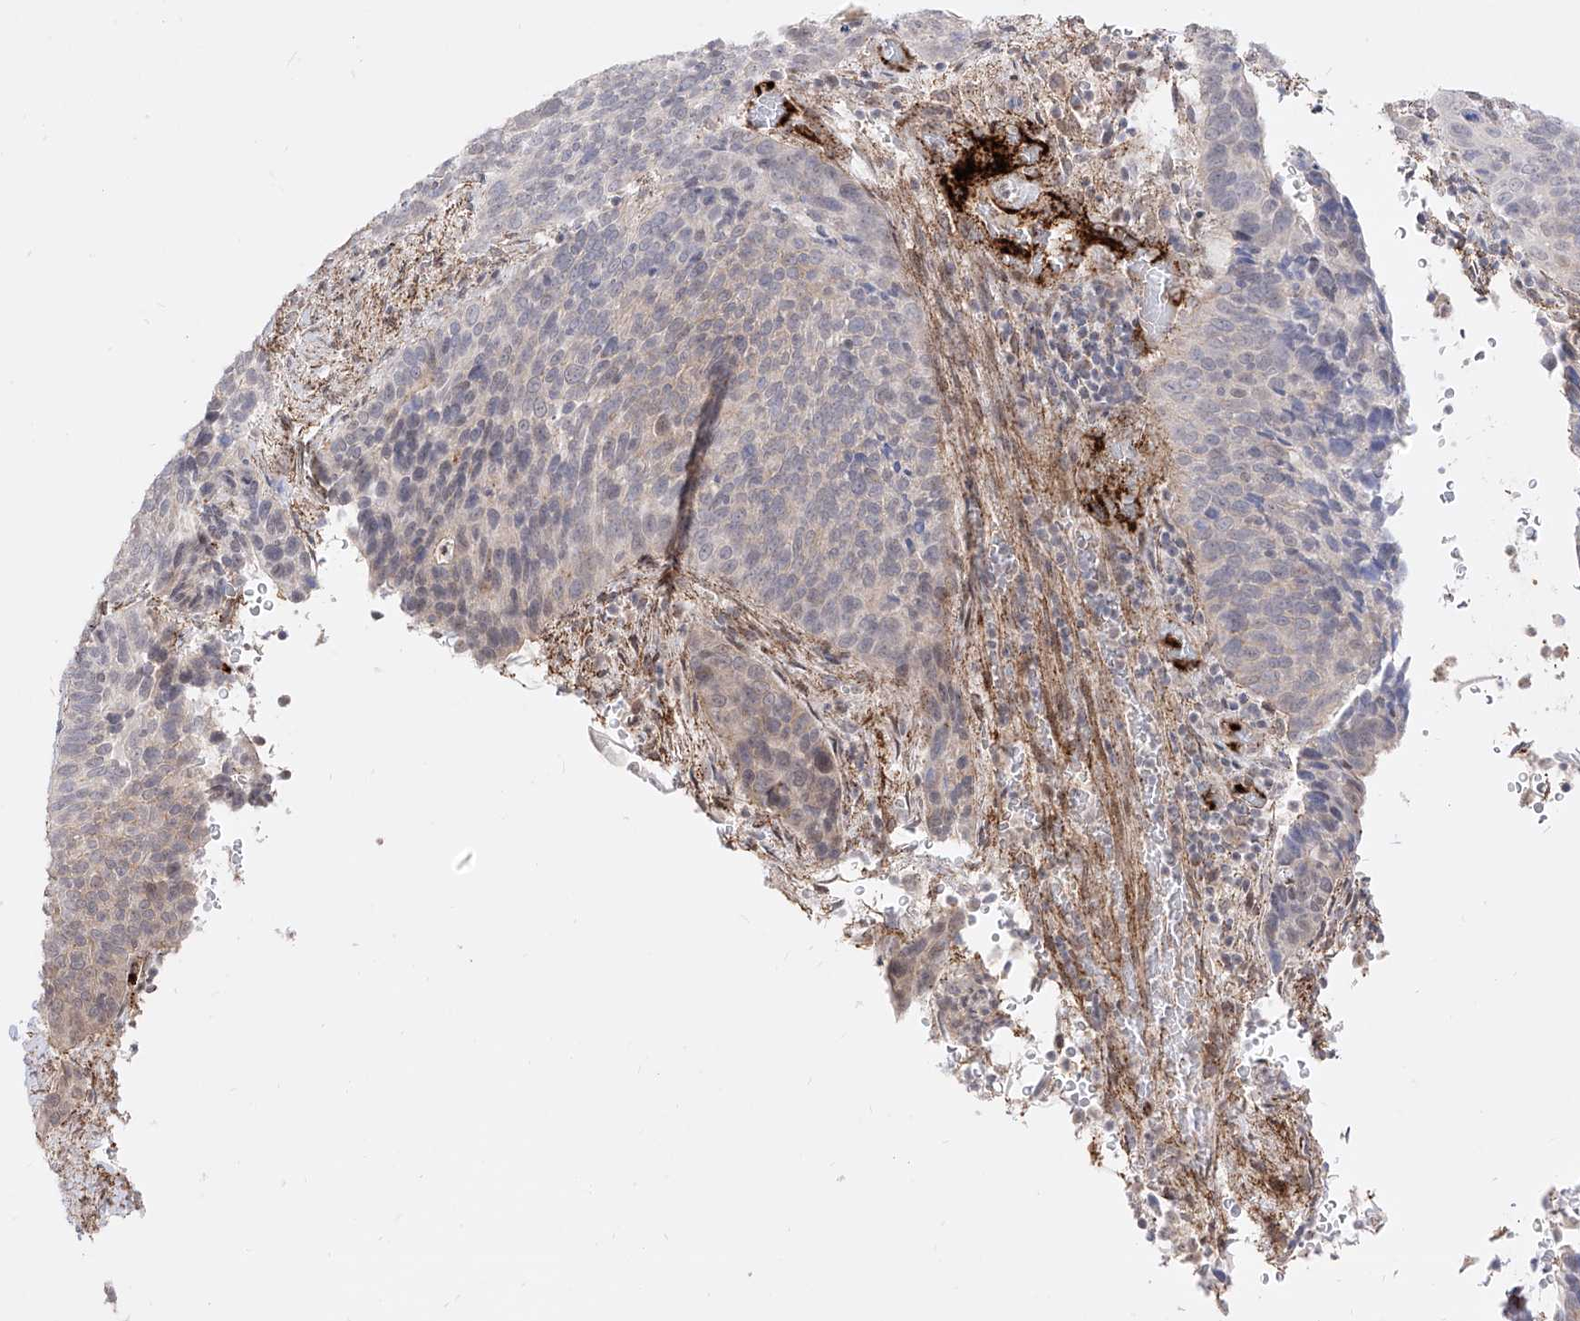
{"staining": {"intensity": "negative", "quantity": "none", "location": "none"}, "tissue": "cervical cancer", "cell_type": "Tumor cells", "image_type": "cancer", "snomed": [{"axis": "morphology", "description": "Squamous cell carcinoma, NOS"}, {"axis": "topography", "description": "Cervix"}], "caption": "Protein analysis of cervical cancer reveals no significant staining in tumor cells.", "gene": "ZGRF1", "patient": {"sex": "female", "age": 60}}